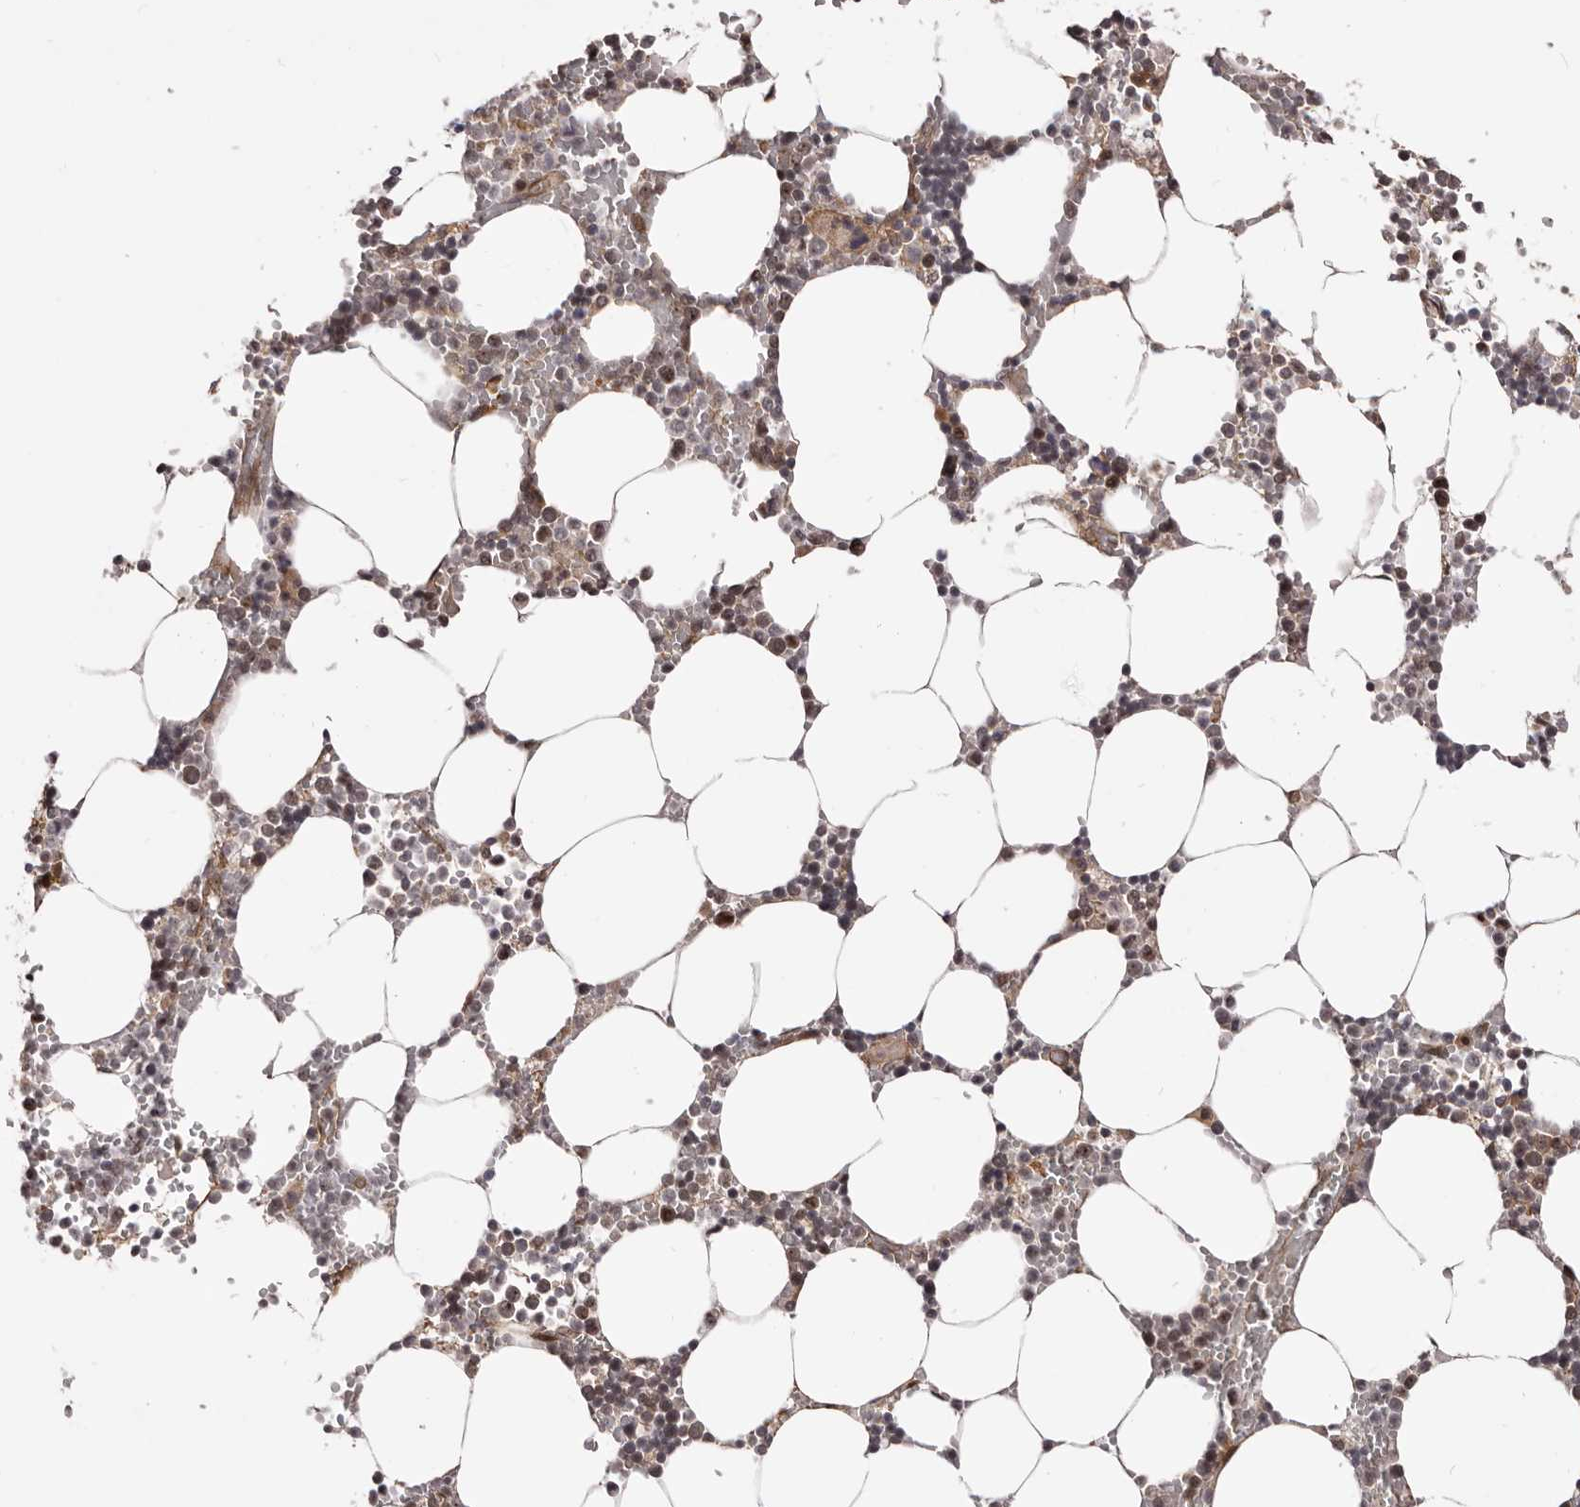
{"staining": {"intensity": "strong", "quantity": "<25%", "location": "cytoplasmic/membranous,nuclear"}, "tissue": "bone marrow", "cell_type": "Hematopoietic cells", "image_type": "normal", "snomed": [{"axis": "morphology", "description": "Normal tissue, NOS"}, {"axis": "topography", "description": "Bone marrow"}], "caption": "Protein expression by immunohistochemistry demonstrates strong cytoplasmic/membranous,nuclear staining in about <25% of hematopoietic cells in unremarkable bone marrow. The protein is stained brown, and the nuclei are stained in blue (DAB (3,3'-diaminobenzidine) IHC with brightfield microscopy, high magnification).", "gene": "NOL12", "patient": {"sex": "male", "age": 70}}